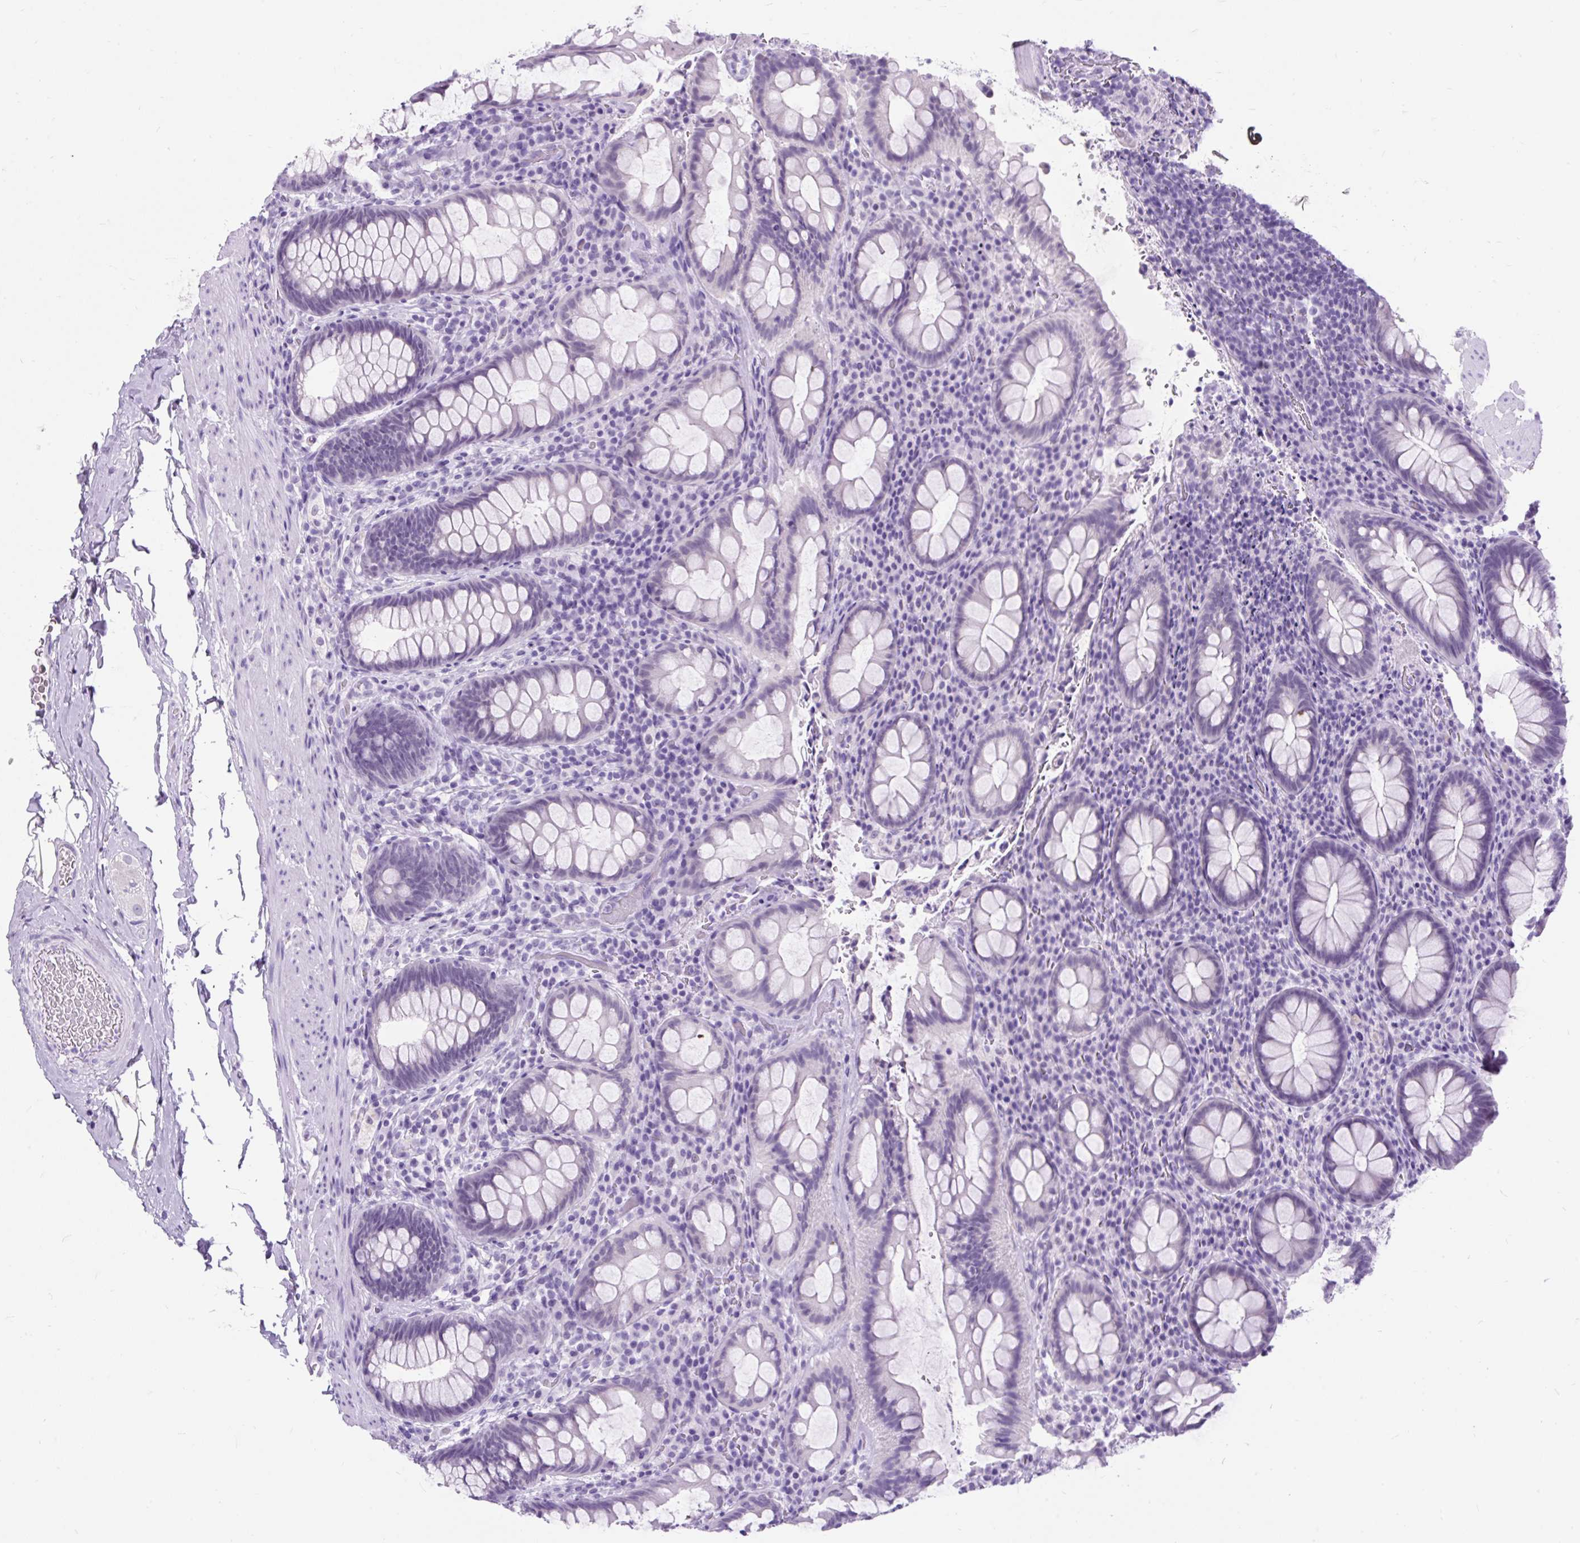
{"staining": {"intensity": "negative", "quantity": "none", "location": "none"}, "tissue": "rectum", "cell_type": "Glandular cells", "image_type": "normal", "snomed": [{"axis": "morphology", "description": "Normal tissue, NOS"}, {"axis": "topography", "description": "Rectum"}], "caption": "DAB immunohistochemical staining of unremarkable human rectum exhibits no significant positivity in glandular cells. (DAB immunohistochemistry with hematoxylin counter stain).", "gene": "SCGB1A1", "patient": {"sex": "female", "age": 69}}